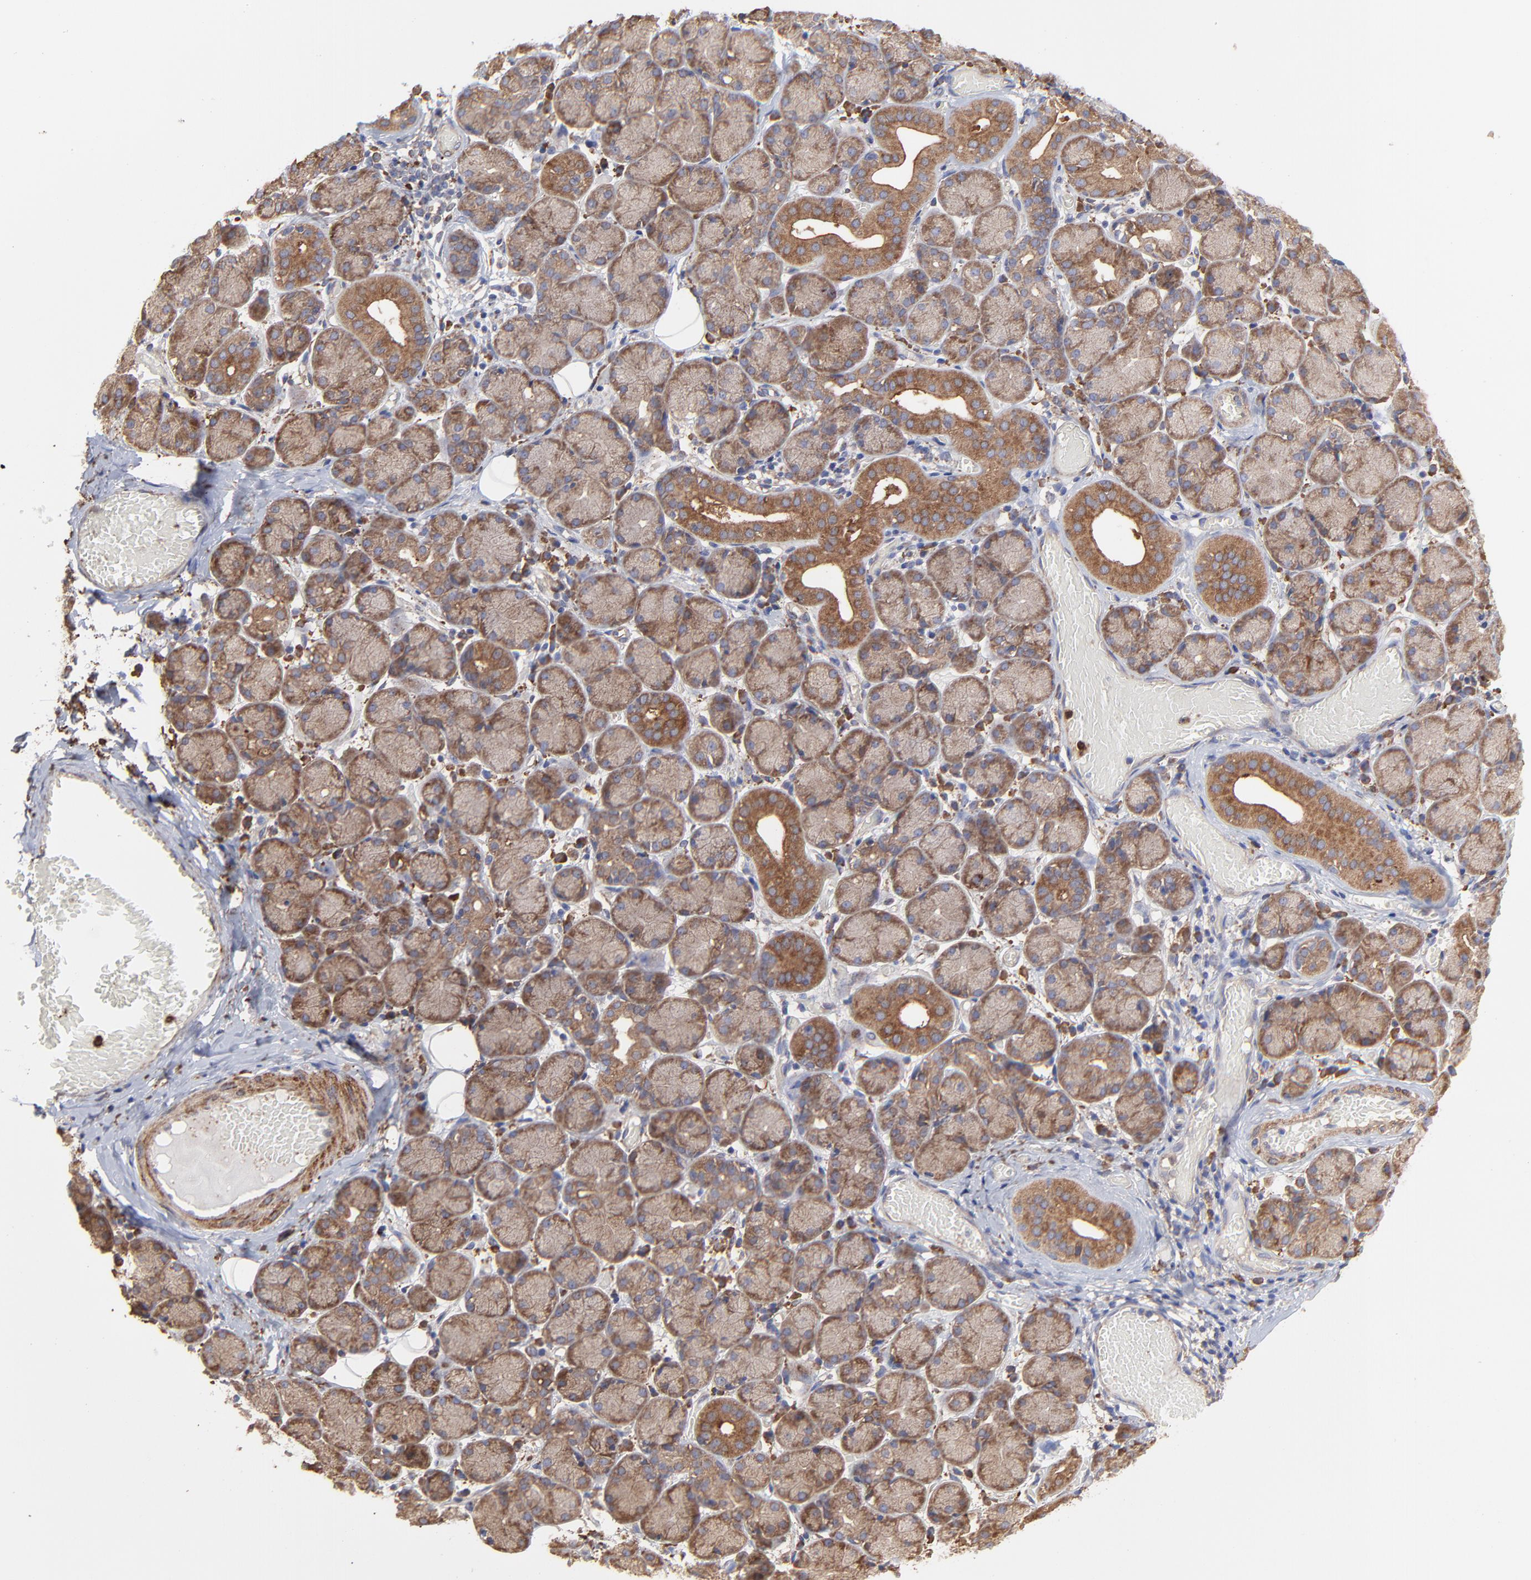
{"staining": {"intensity": "strong", "quantity": ">75%", "location": "cytoplasmic/membranous"}, "tissue": "salivary gland", "cell_type": "Glandular cells", "image_type": "normal", "snomed": [{"axis": "morphology", "description": "Normal tissue, NOS"}, {"axis": "topography", "description": "Salivary gland"}], "caption": "The image displays staining of unremarkable salivary gland, revealing strong cytoplasmic/membranous protein expression (brown color) within glandular cells. (DAB IHC, brown staining for protein, blue staining for nuclei).", "gene": "PFKM", "patient": {"sex": "female", "age": 24}}